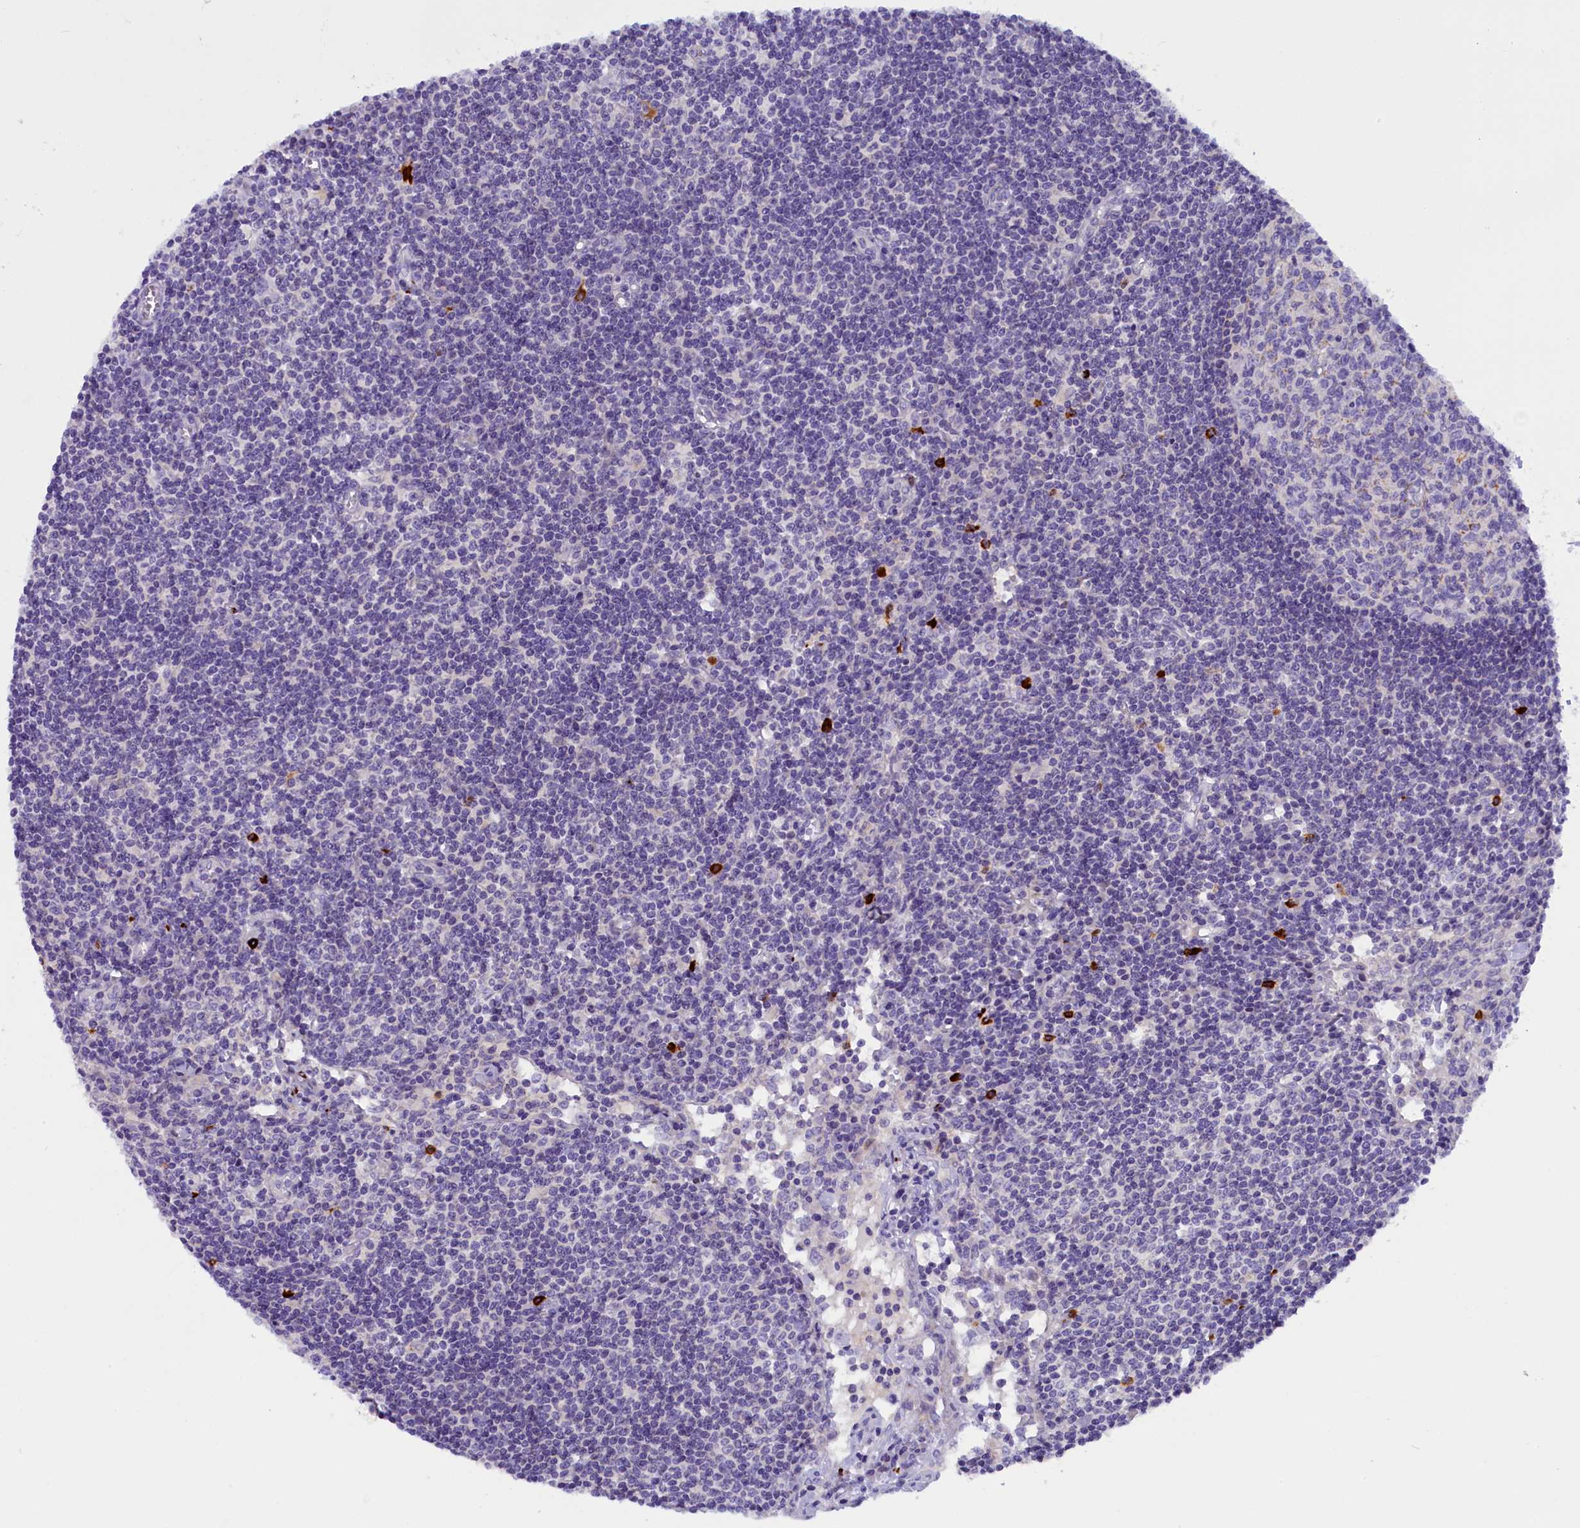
{"staining": {"intensity": "negative", "quantity": "none", "location": "none"}, "tissue": "lymph node", "cell_type": "Germinal center cells", "image_type": "normal", "snomed": [{"axis": "morphology", "description": "Normal tissue, NOS"}, {"axis": "topography", "description": "Lymph node"}], "caption": "Germinal center cells are negative for brown protein staining in benign lymph node. (Stains: DAB immunohistochemistry (IHC) with hematoxylin counter stain, Microscopy: brightfield microscopy at high magnification).", "gene": "RTTN", "patient": {"sex": "female", "age": 55}}